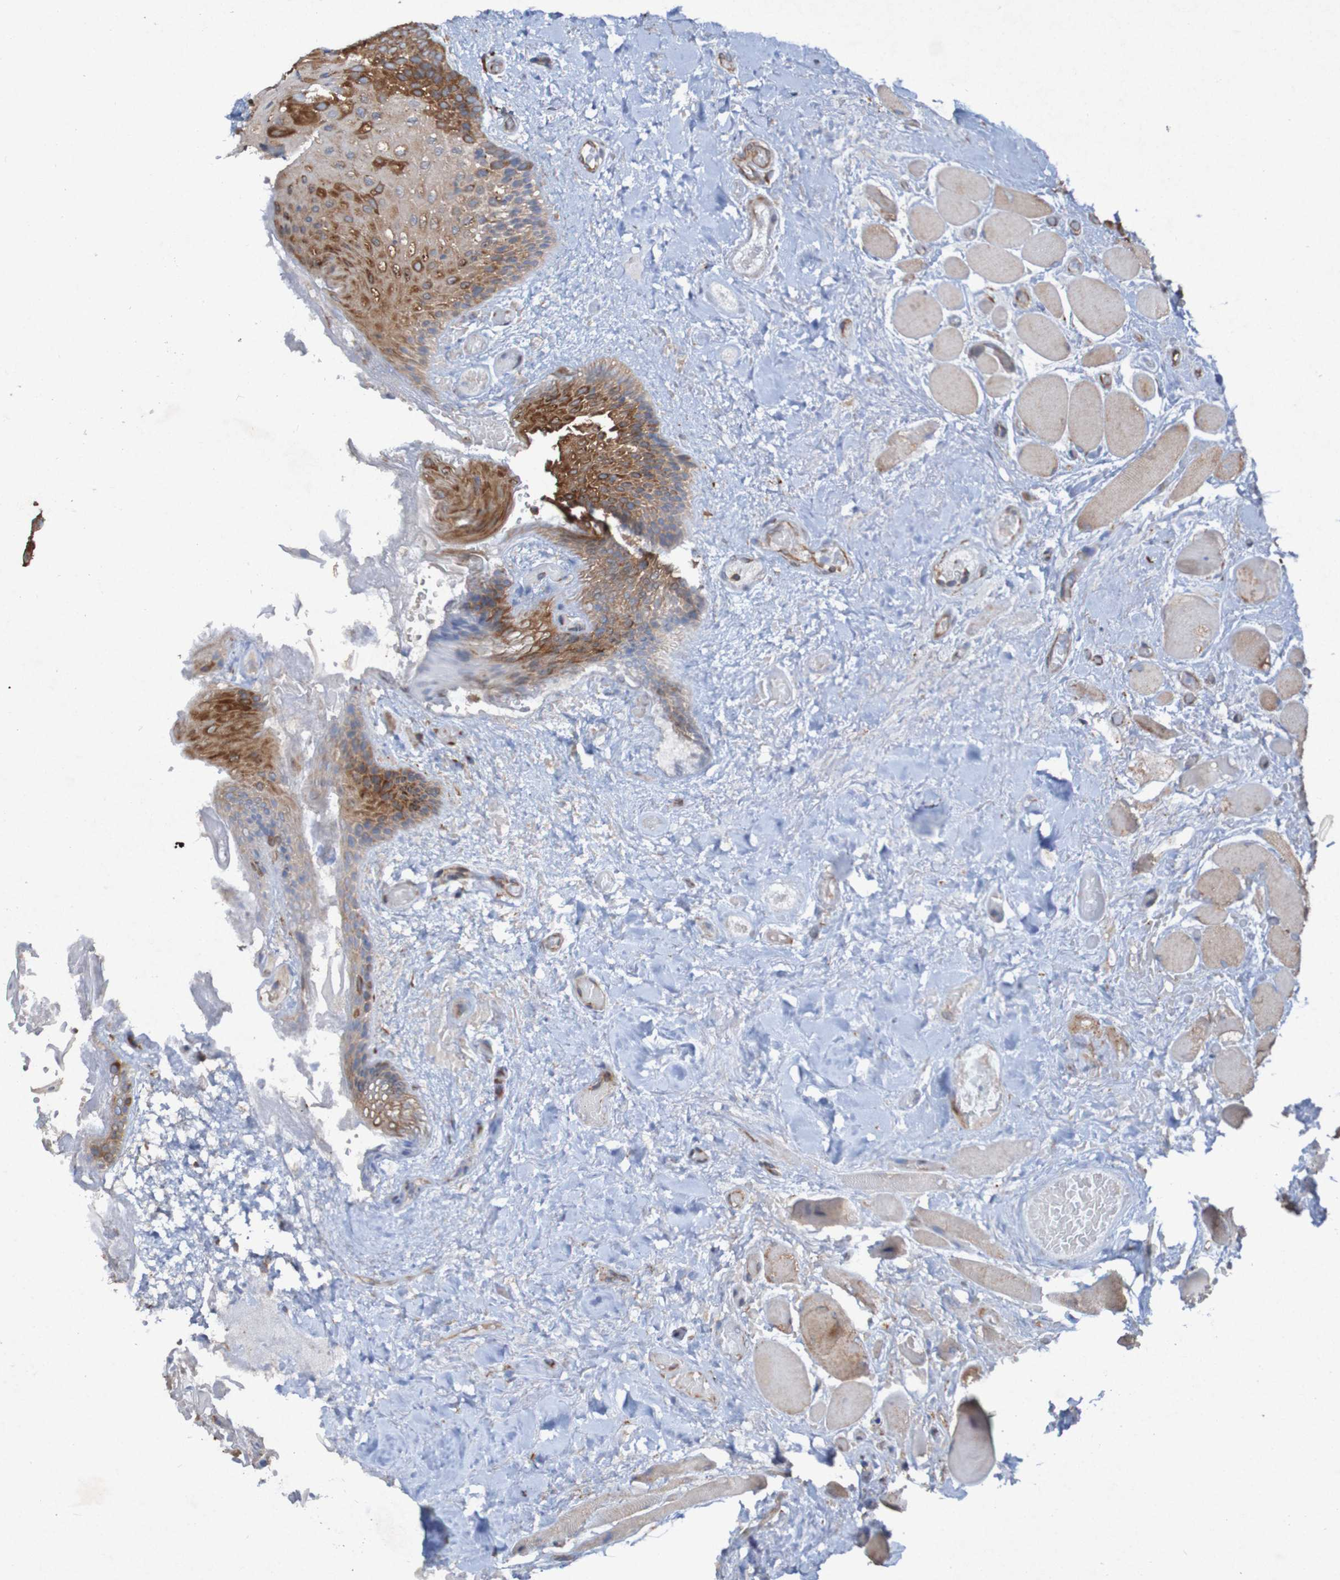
{"staining": {"intensity": "strong", "quantity": "25%-75%", "location": "cytoplasmic/membranous"}, "tissue": "oral mucosa", "cell_type": "Squamous epithelial cells", "image_type": "normal", "snomed": [{"axis": "morphology", "description": "Normal tissue, NOS"}, {"axis": "morphology", "description": "Squamous cell carcinoma, NOS"}, {"axis": "topography", "description": "Skeletal muscle"}, {"axis": "topography", "description": "Adipose tissue"}, {"axis": "topography", "description": "Vascular tissue"}, {"axis": "topography", "description": "Oral tissue"}, {"axis": "topography", "description": "Peripheral nerve tissue"}, {"axis": "topography", "description": "Head-Neck"}], "caption": "This micrograph exhibits immunohistochemistry staining of unremarkable human oral mucosa, with high strong cytoplasmic/membranous positivity in approximately 25%-75% of squamous epithelial cells.", "gene": "RPL10L", "patient": {"sex": "male", "age": 71}}